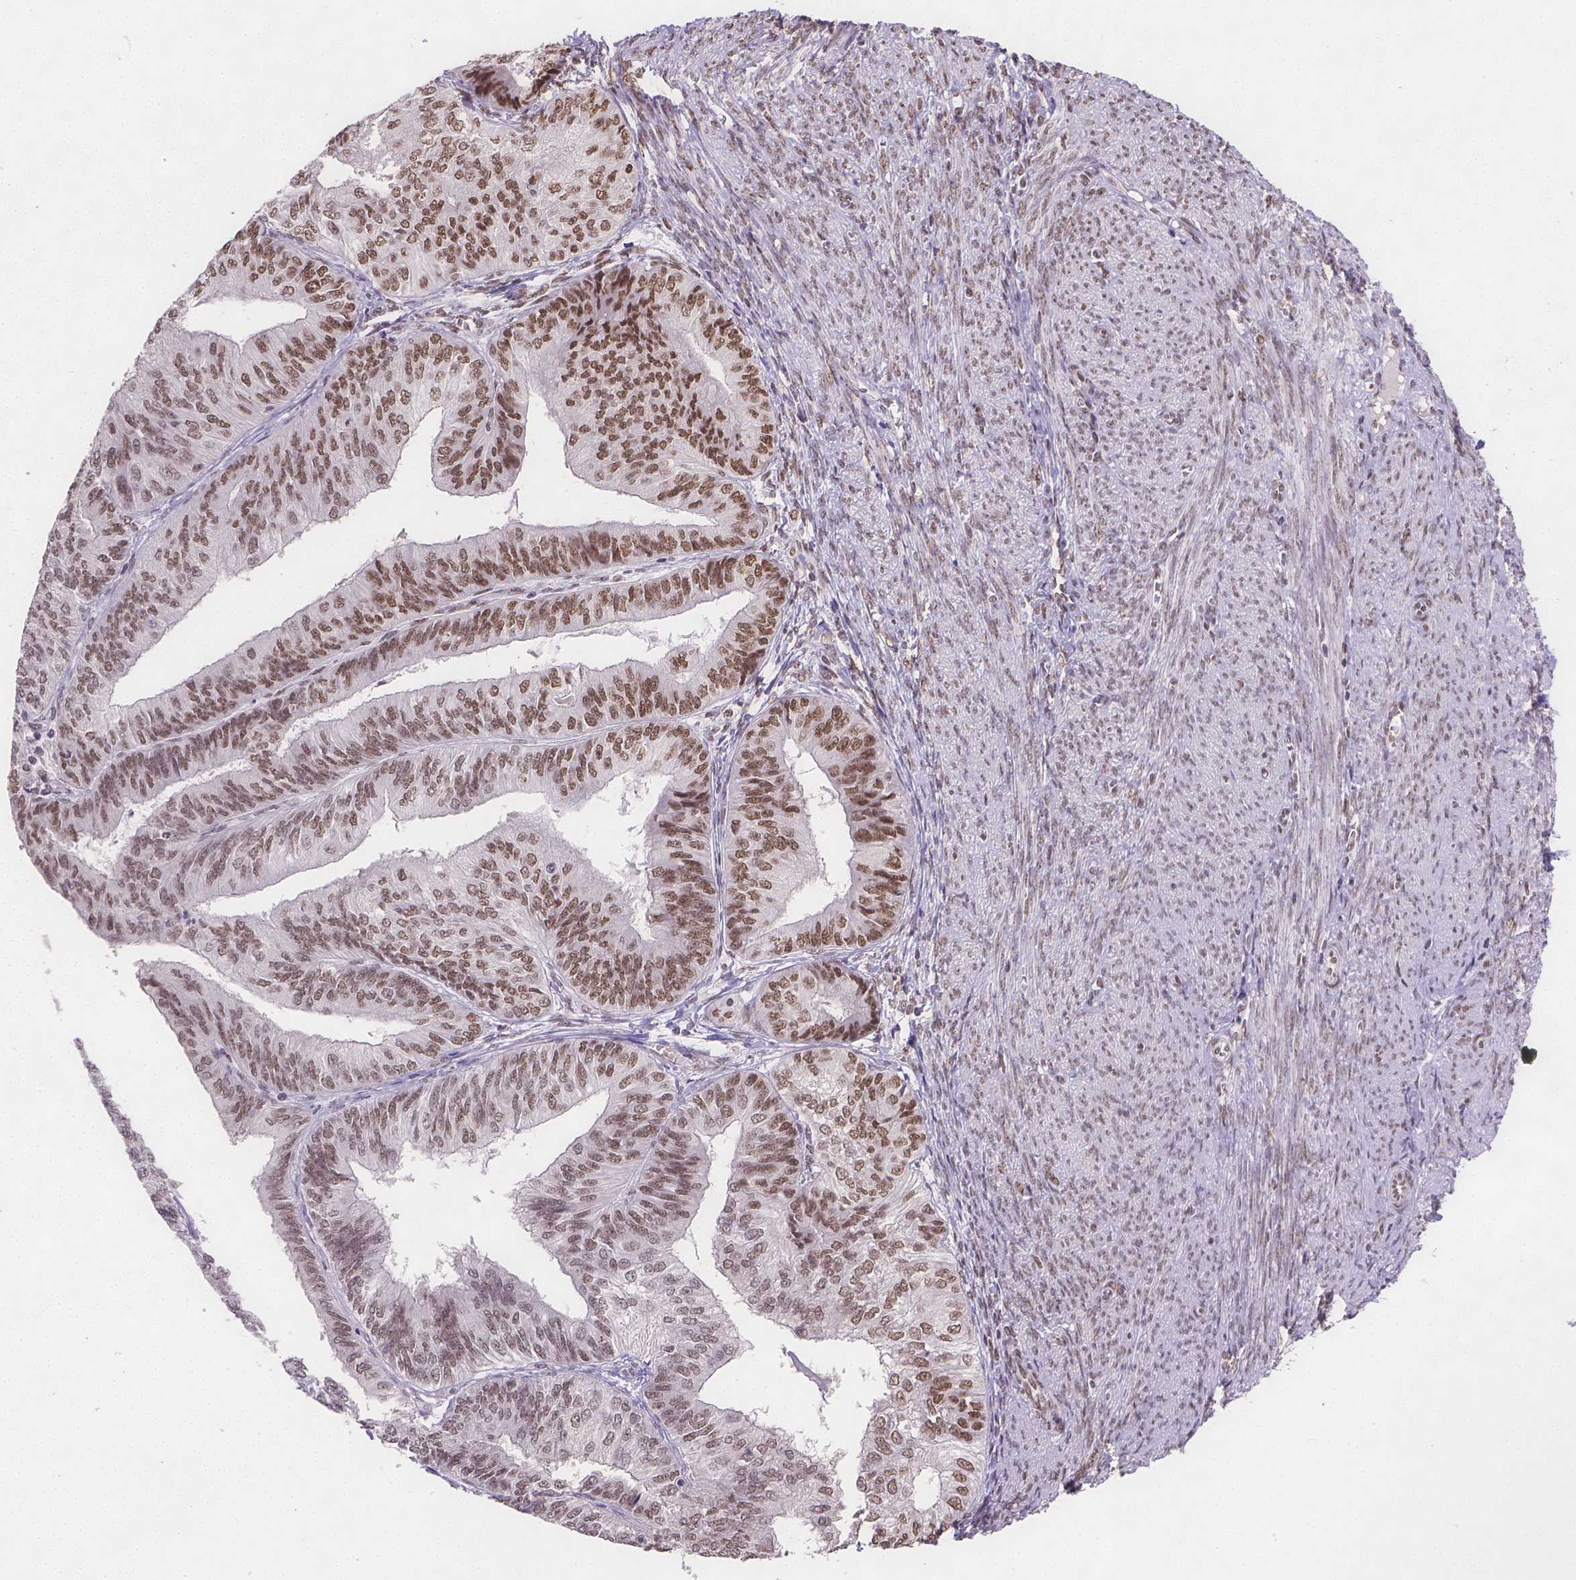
{"staining": {"intensity": "moderate", "quantity": ">75%", "location": "cytoplasmic/membranous"}, "tissue": "endometrial cancer", "cell_type": "Tumor cells", "image_type": "cancer", "snomed": [{"axis": "morphology", "description": "Adenocarcinoma, NOS"}, {"axis": "topography", "description": "Endometrium"}], "caption": "IHC staining of endometrial adenocarcinoma, which exhibits medium levels of moderate cytoplasmic/membranous staining in about >75% of tumor cells indicating moderate cytoplasmic/membranous protein staining. The staining was performed using DAB (brown) for protein detection and nuclei were counterstained in hematoxylin (blue).", "gene": "FANCE", "patient": {"sex": "female", "age": 58}}